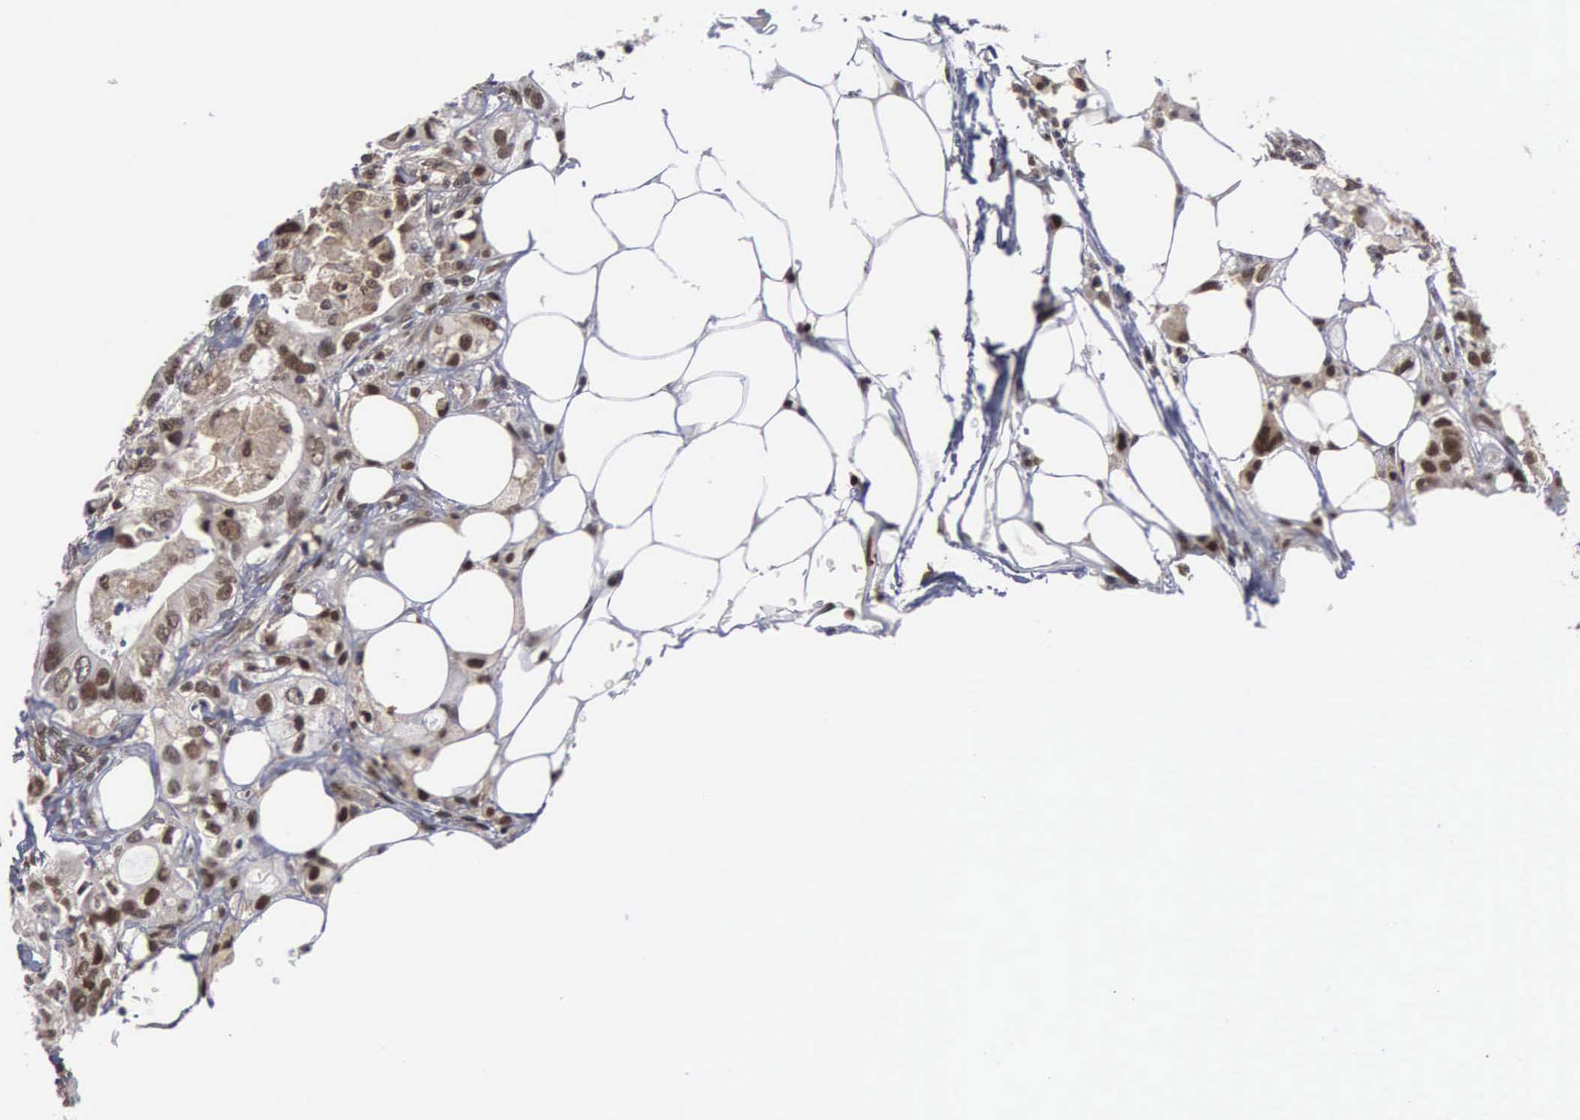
{"staining": {"intensity": "moderate", "quantity": ">75%", "location": "nuclear"}, "tissue": "colorectal cancer", "cell_type": "Tumor cells", "image_type": "cancer", "snomed": [{"axis": "morphology", "description": "Adenocarcinoma, NOS"}, {"axis": "topography", "description": "Rectum"}], "caption": "IHC of human colorectal adenocarcinoma shows medium levels of moderate nuclear positivity in about >75% of tumor cells.", "gene": "TRMT5", "patient": {"sex": "female", "age": 57}}